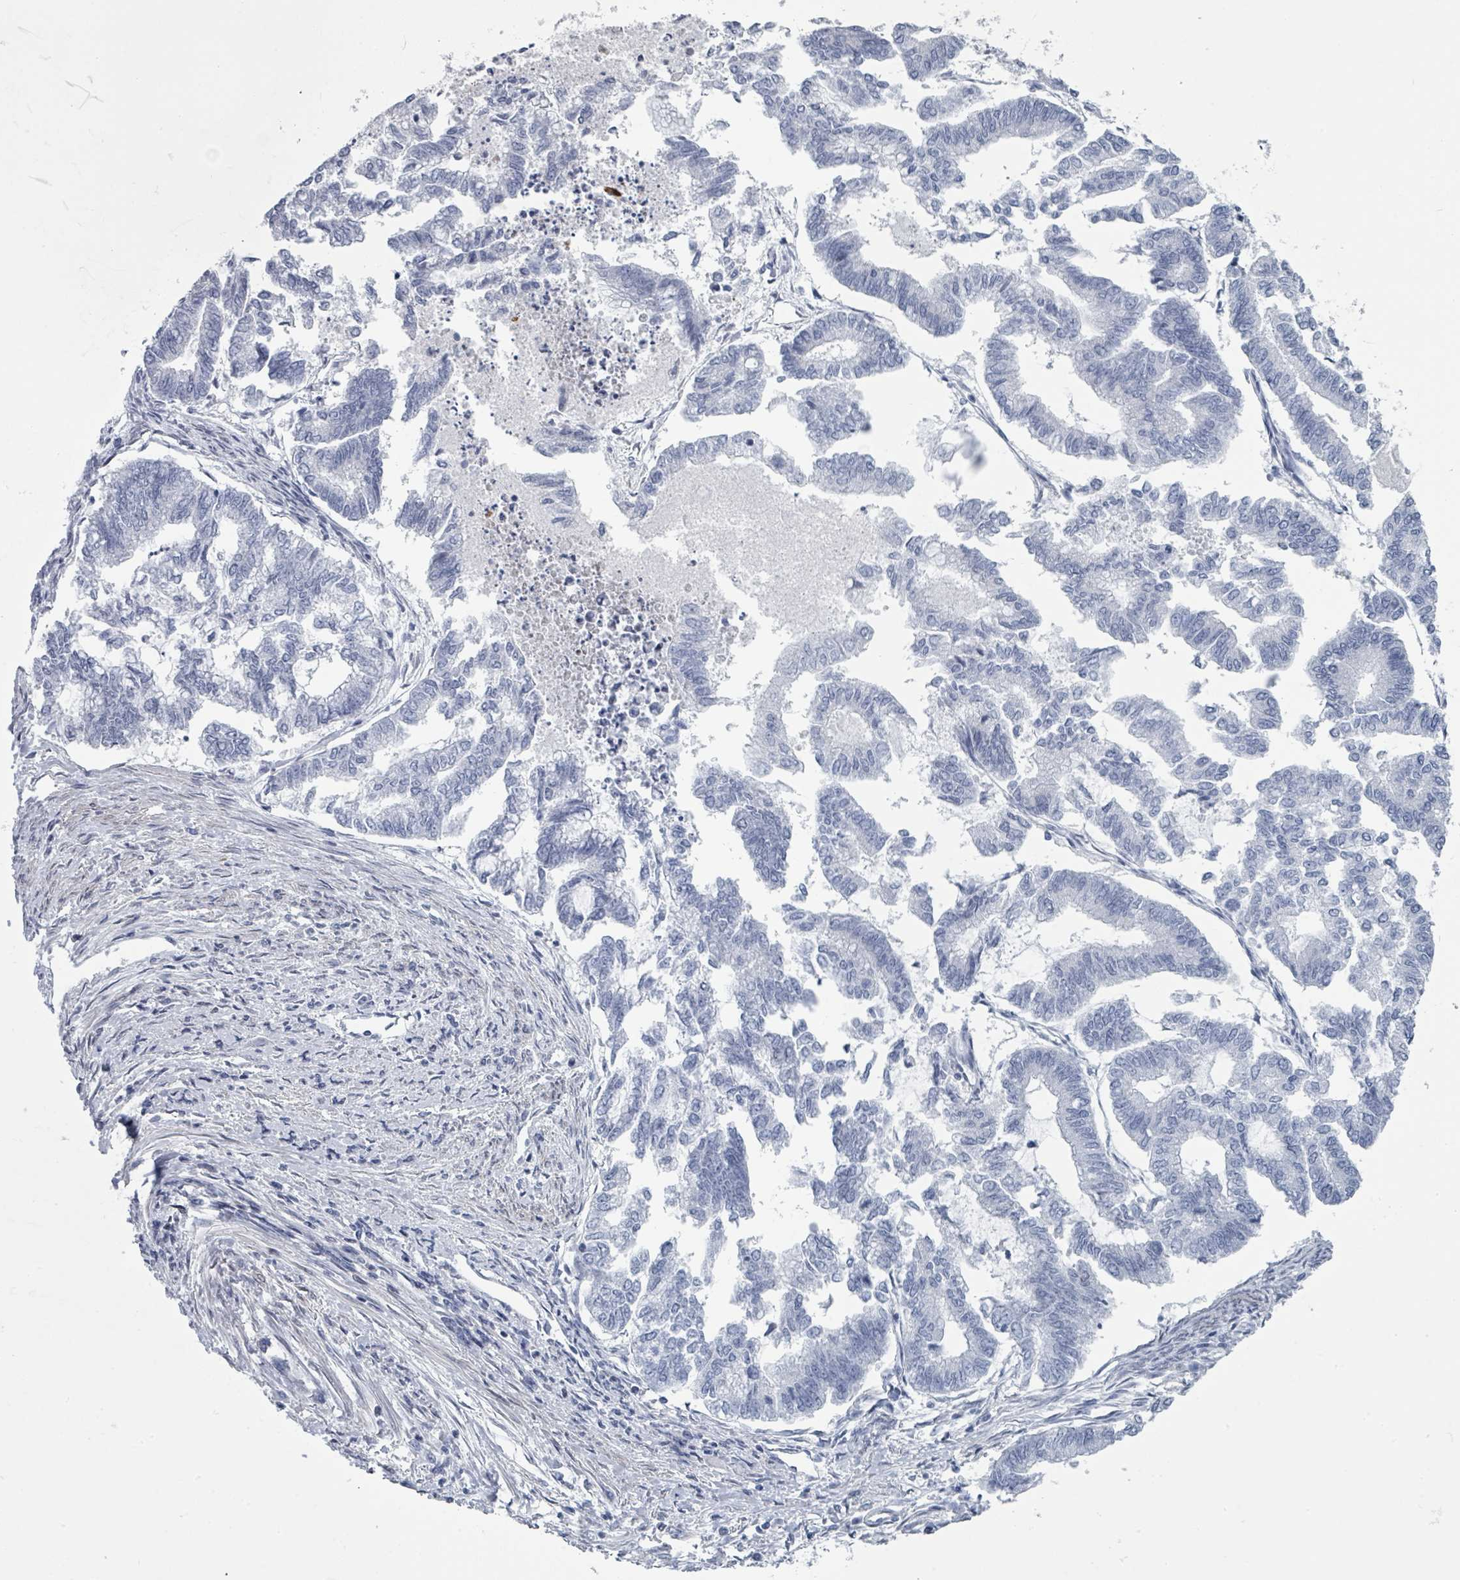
{"staining": {"intensity": "negative", "quantity": "none", "location": "none"}, "tissue": "endometrial cancer", "cell_type": "Tumor cells", "image_type": "cancer", "snomed": [{"axis": "morphology", "description": "Adenocarcinoma, NOS"}, {"axis": "topography", "description": "Endometrium"}], "caption": "An immunohistochemistry (IHC) micrograph of endometrial adenocarcinoma is shown. There is no staining in tumor cells of endometrial adenocarcinoma.", "gene": "CT45A5", "patient": {"sex": "female", "age": 79}}